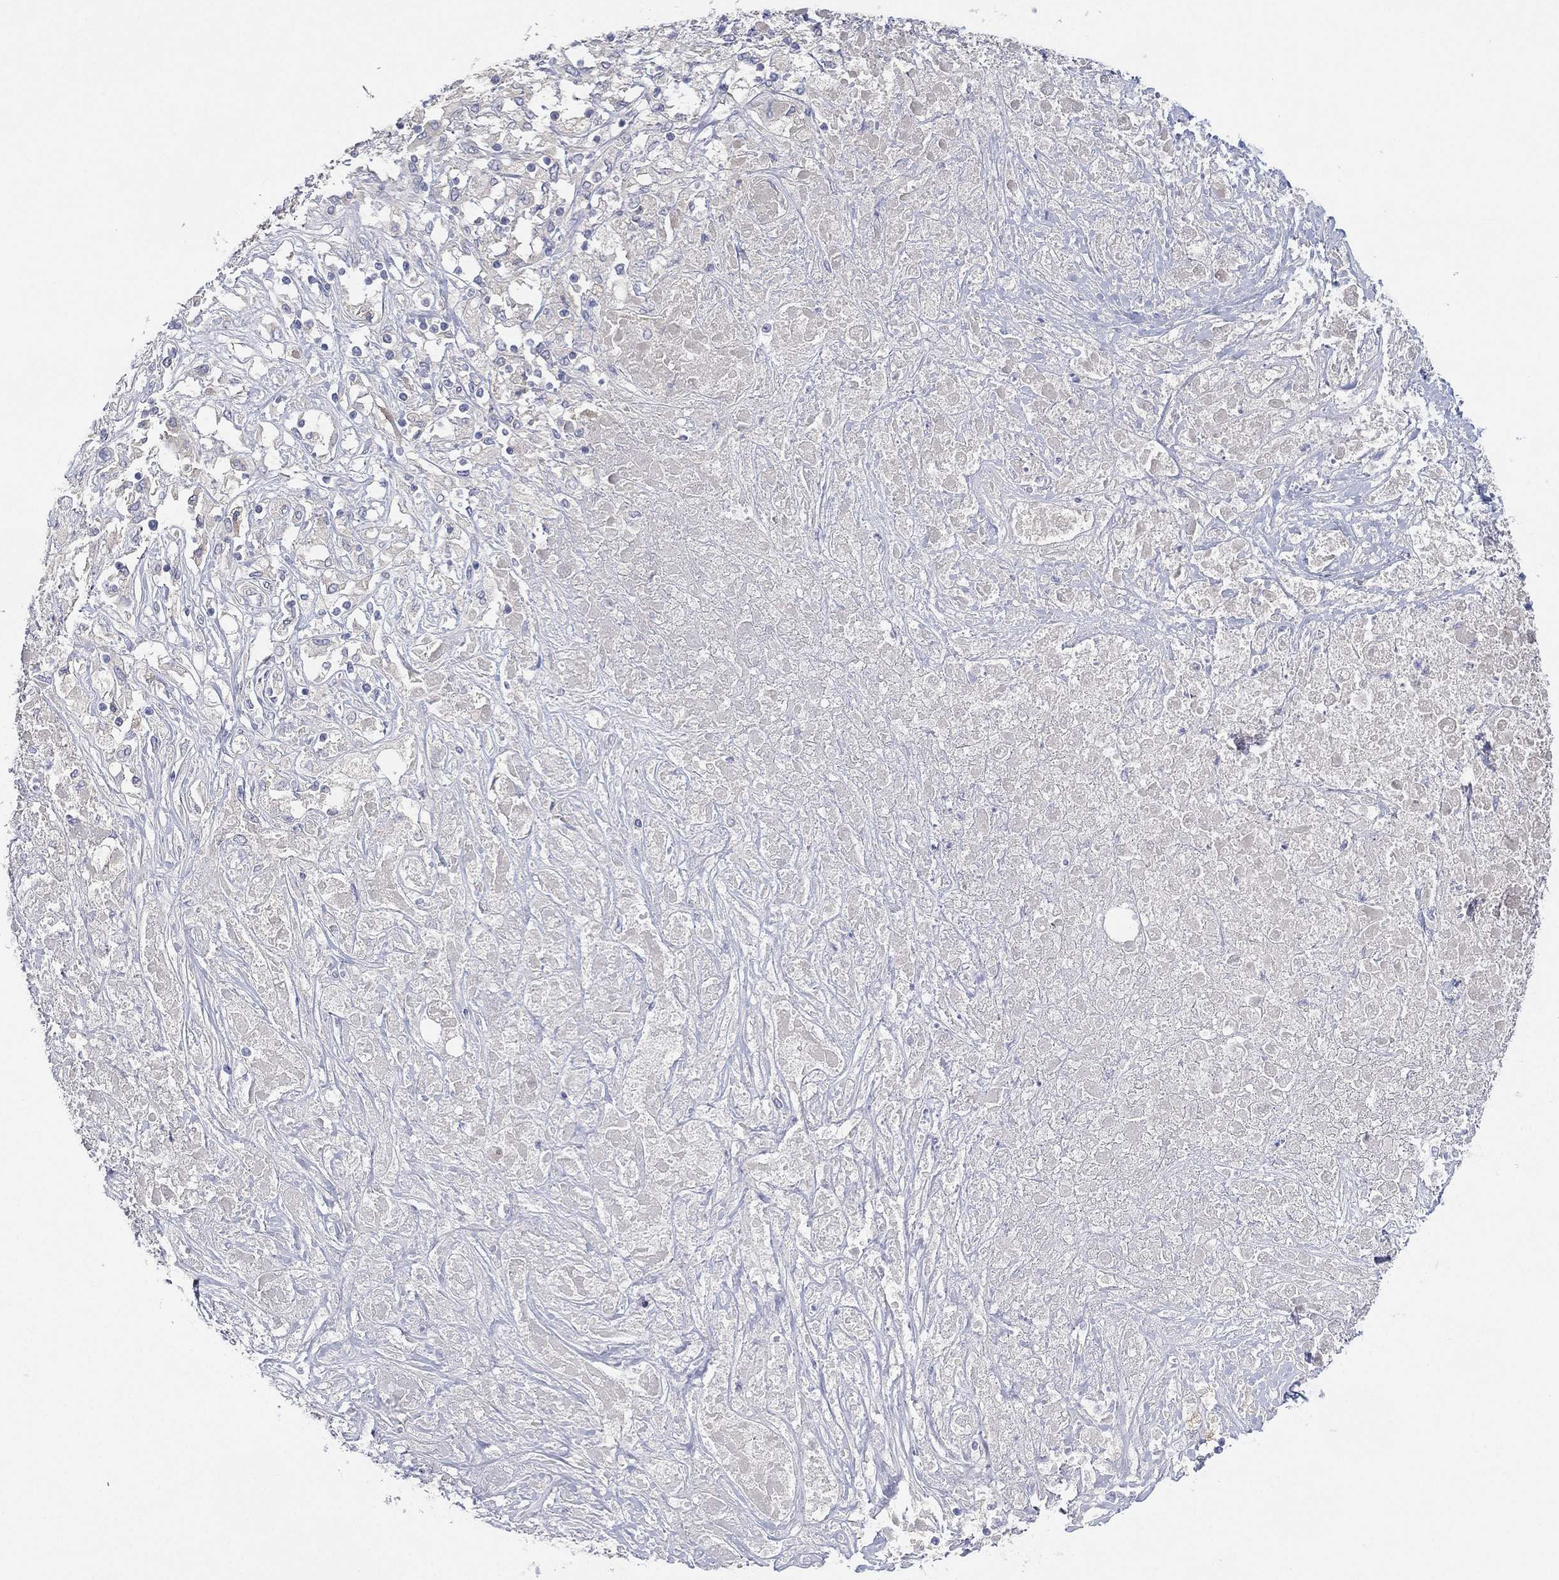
{"staining": {"intensity": "negative", "quantity": "none", "location": "none"}, "tissue": "liver cancer", "cell_type": "Tumor cells", "image_type": "cancer", "snomed": [{"axis": "morphology", "description": "Adenocarcinoma, NOS"}, {"axis": "morphology", "description": "Cholangiocarcinoma"}, {"axis": "topography", "description": "Liver"}], "caption": "This image is of liver cancer (cholangiocarcinoma) stained with IHC to label a protein in brown with the nuclei are counter-stained blue. There is no staining in tumor cells.", "gene": "CYP2D6", "patient": {"sex": "male", "age": 64}}